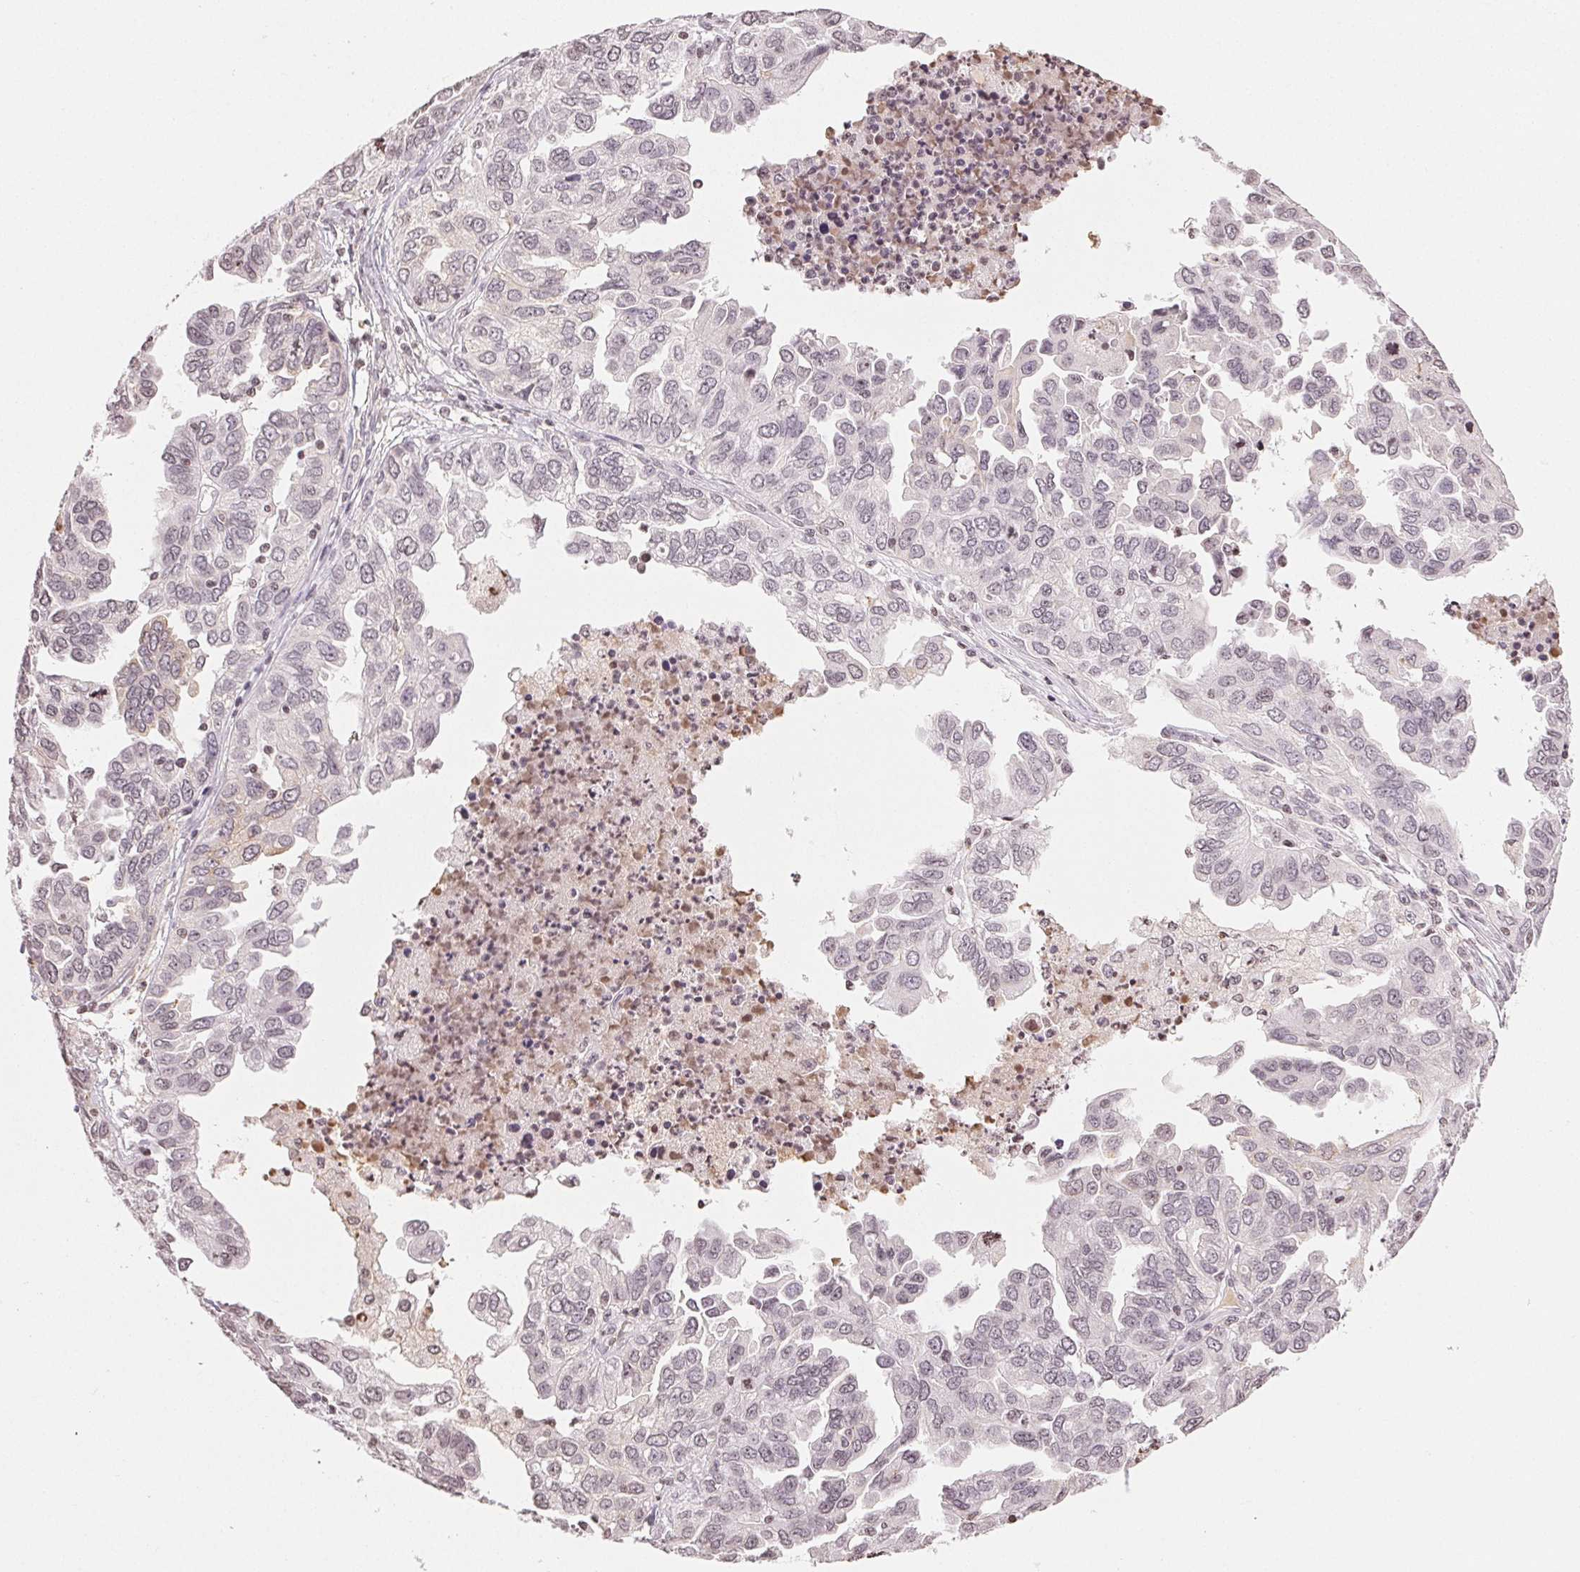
{"staining": {"intensity": "negative", "quantity": "none", "location": "none"}, "tissue": "ovarian cancer", "cell_type": "Tumor cells", "image_type": "cancer", "snomed": [{"axis": "morphology", "description": "Cystadenocarcinoma, serous, NOS"}, {"axis": "topography", "description": "Ovary"}], "caption": "DAB (3,3'-diaminobenzidine) immunohistochemical staining of ovarian cancer exhibits no significant staining in tumor cells.", "gene": "TBP", "patient": {"sex": "female", "age": 53}}